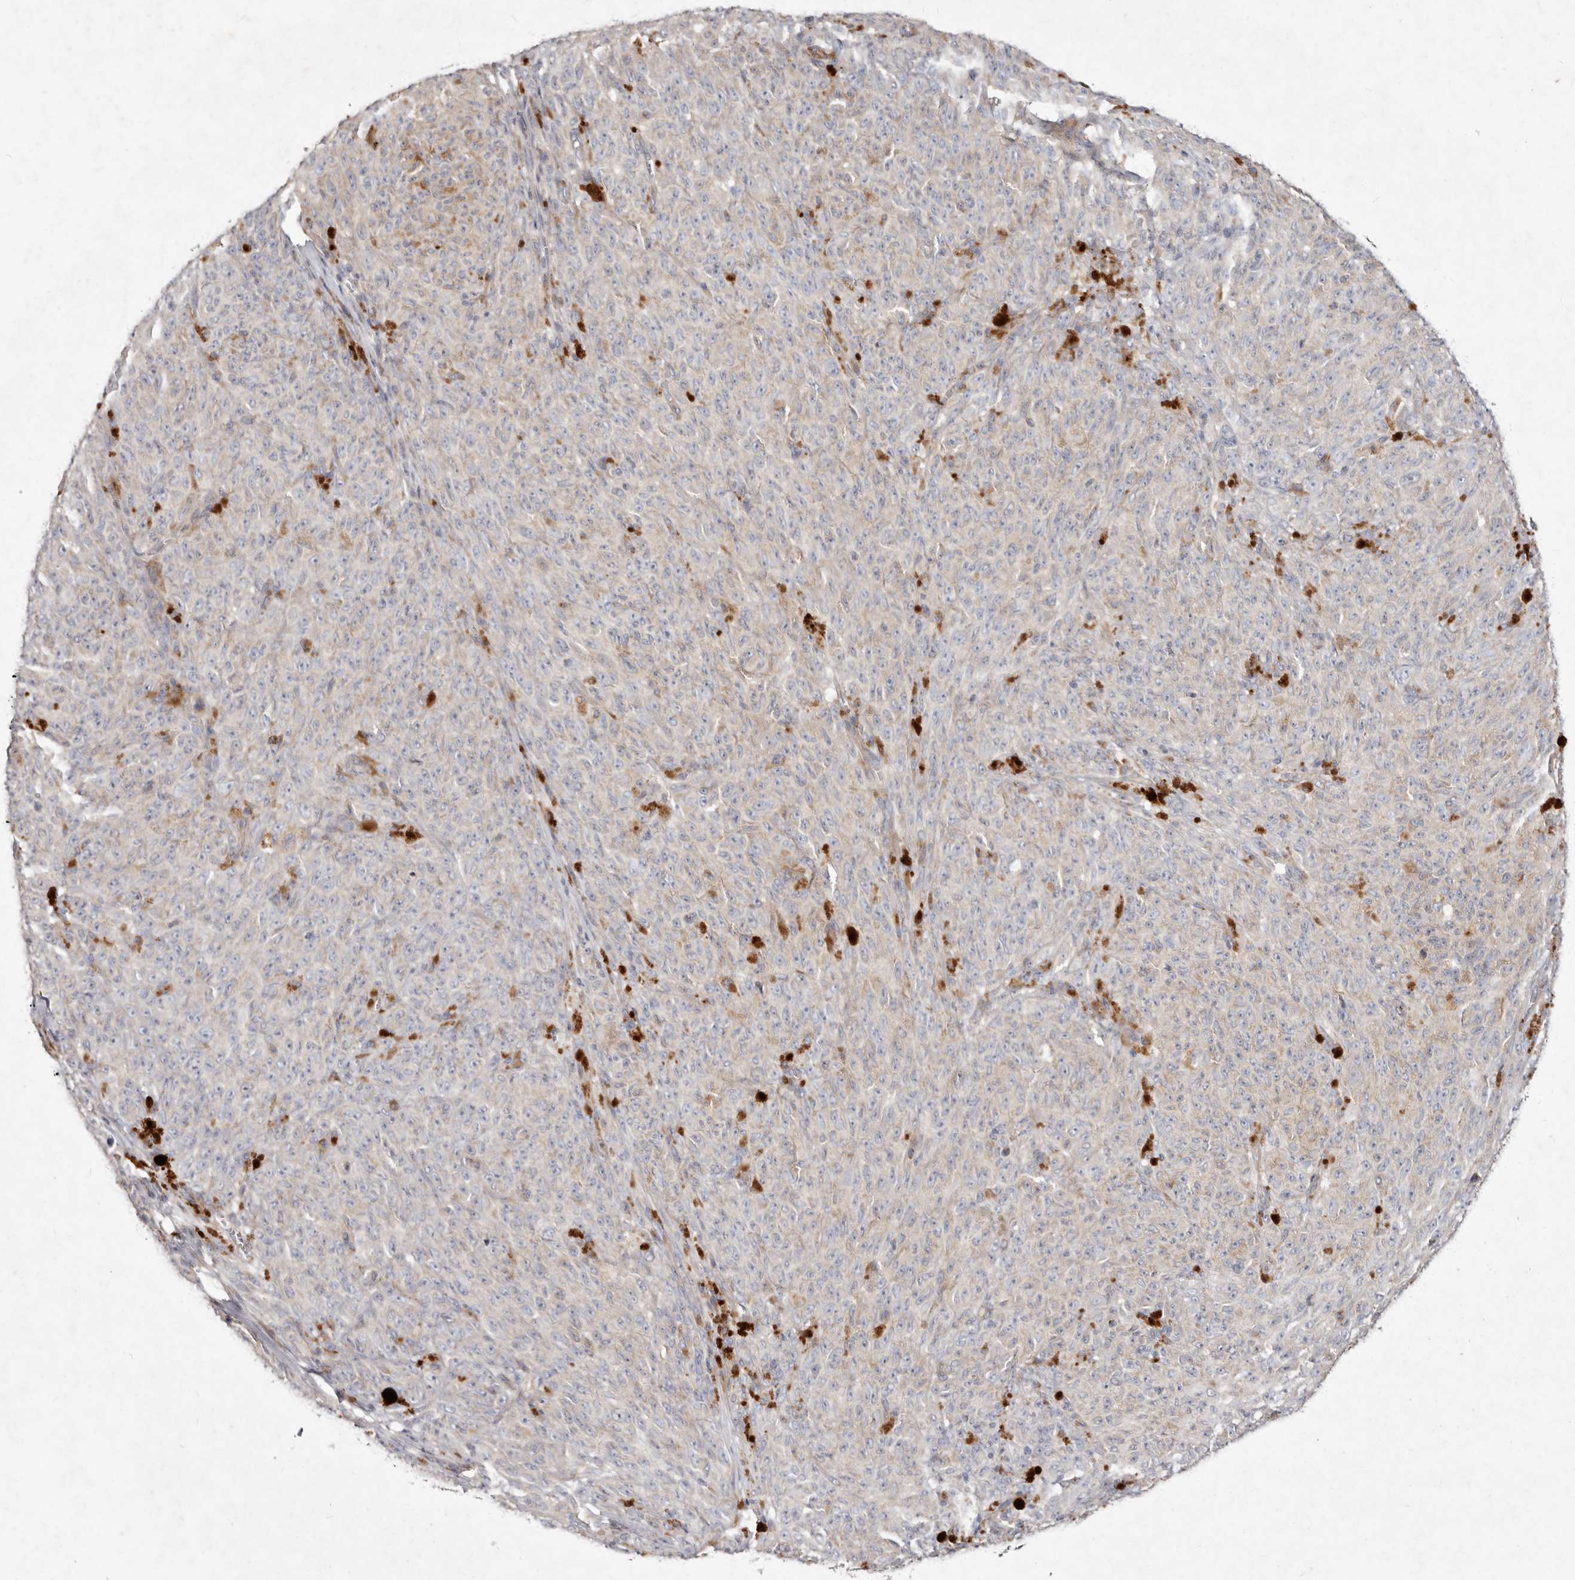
{"staining": {"intensity": "negative", "quantity": "none", "location": "none"}, "tissue": "melanoma", "cell_type": "Tumor cells", "image_type": "cancer", "snomed": [{"axis": "morphology", "description": "Malignant melanoma, NOS"}, {"axis": "topography", "description": "Skin"}], "caption": "Melanoma stained for a protein using IHC exhibits no positivity tumor cells.", "gene": "SLC25A20", "patient": {"sex": "female", "age": 82}}